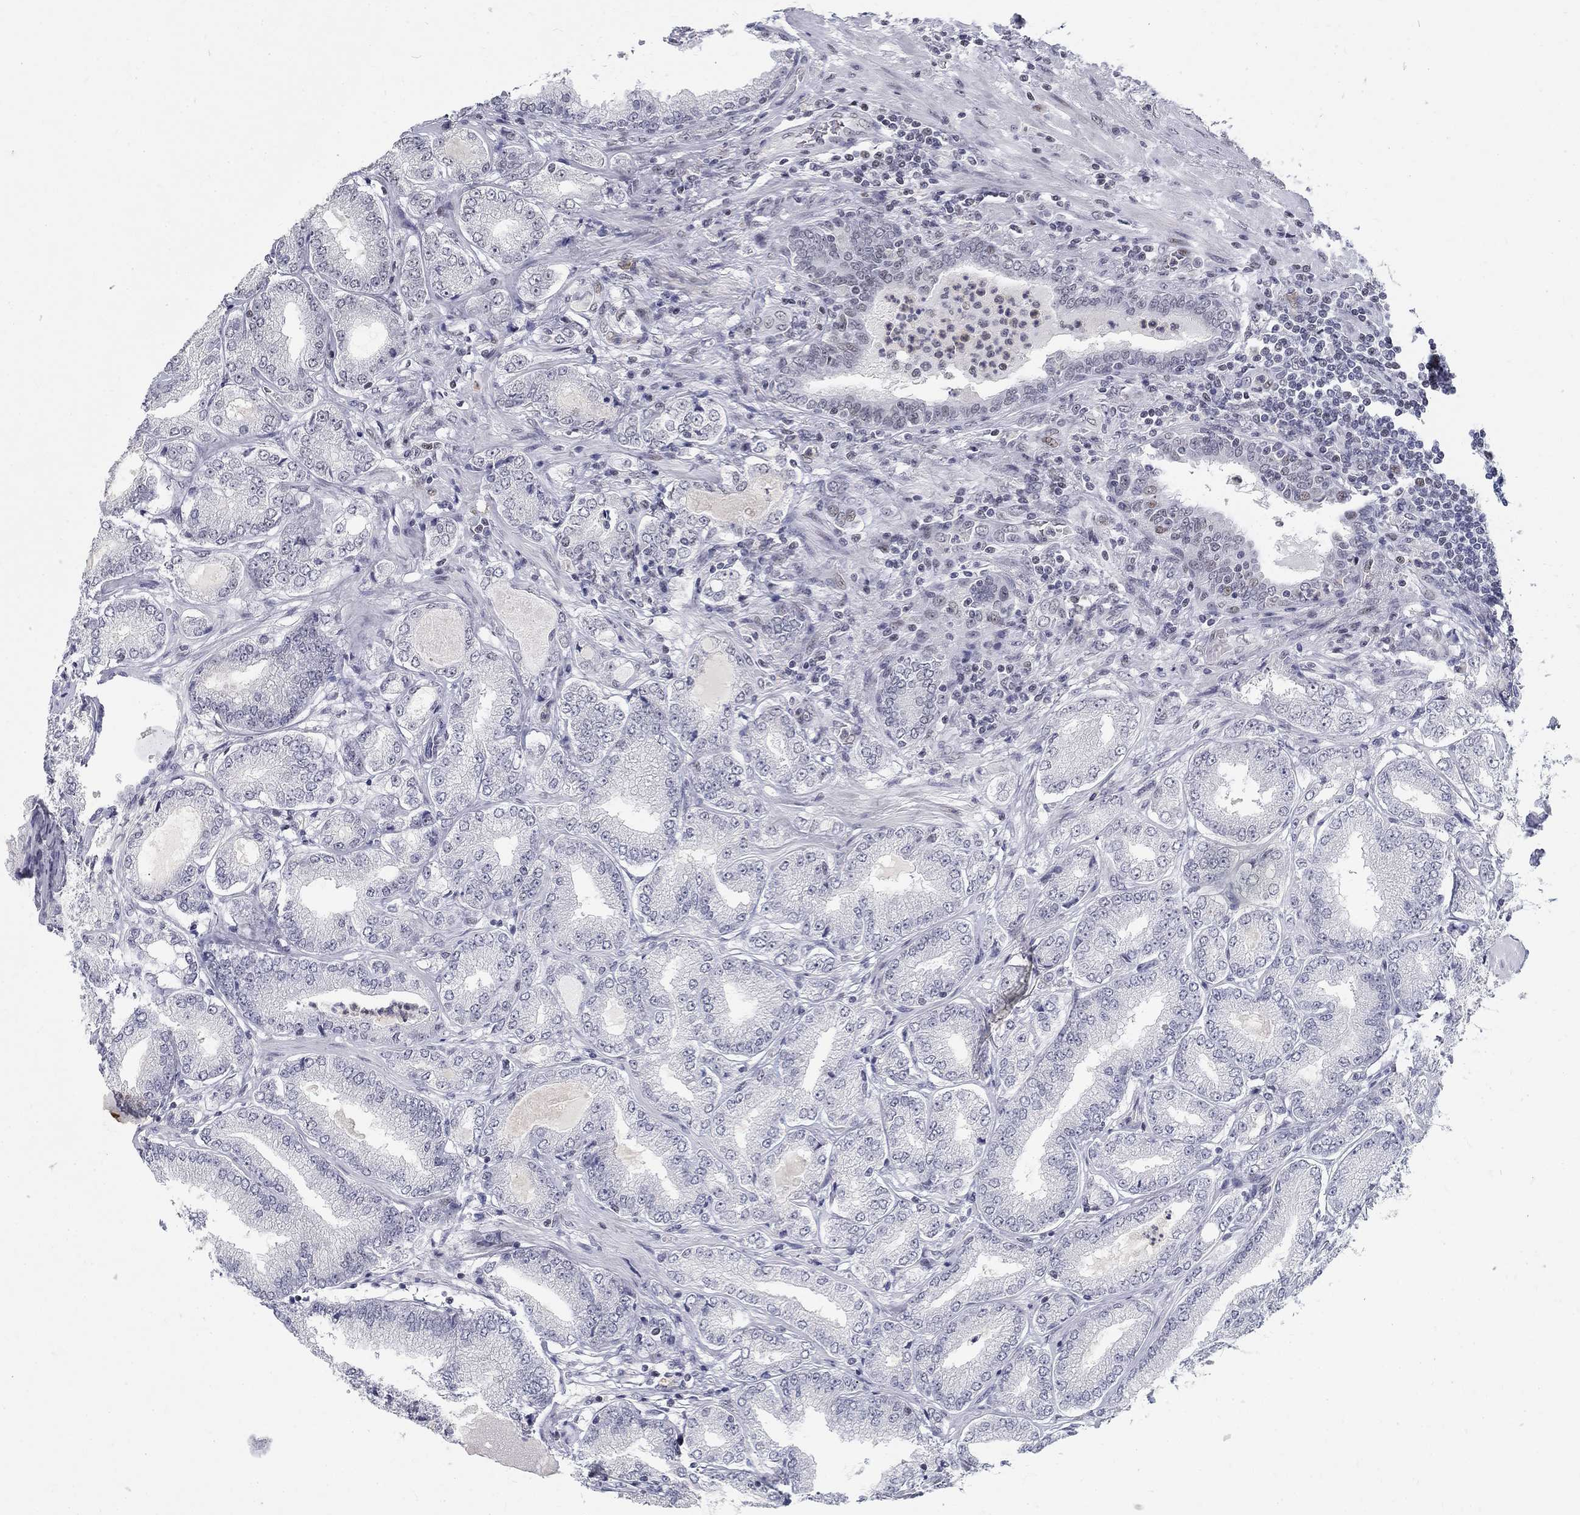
{"staining": {"intensity": "negative", "quantity": "none", "location": "none"}, "tissue": "prostate cancer", "cell_type": "Tumor cells", "image_type": "cancer", "snomed": [{"axis": "morphology", "description": "Adenocarcinoma, NOS"}, {"axis": "topography", "description": "Prostate"}], "caption": "This is a histopathology image of immunohistochemistry (IHC) staining of prostate adenocarcinoma, which shows no positivity in tumor cells.", "gene": "BHLHE22", "patient": {"sex": "male", "age": 65}}